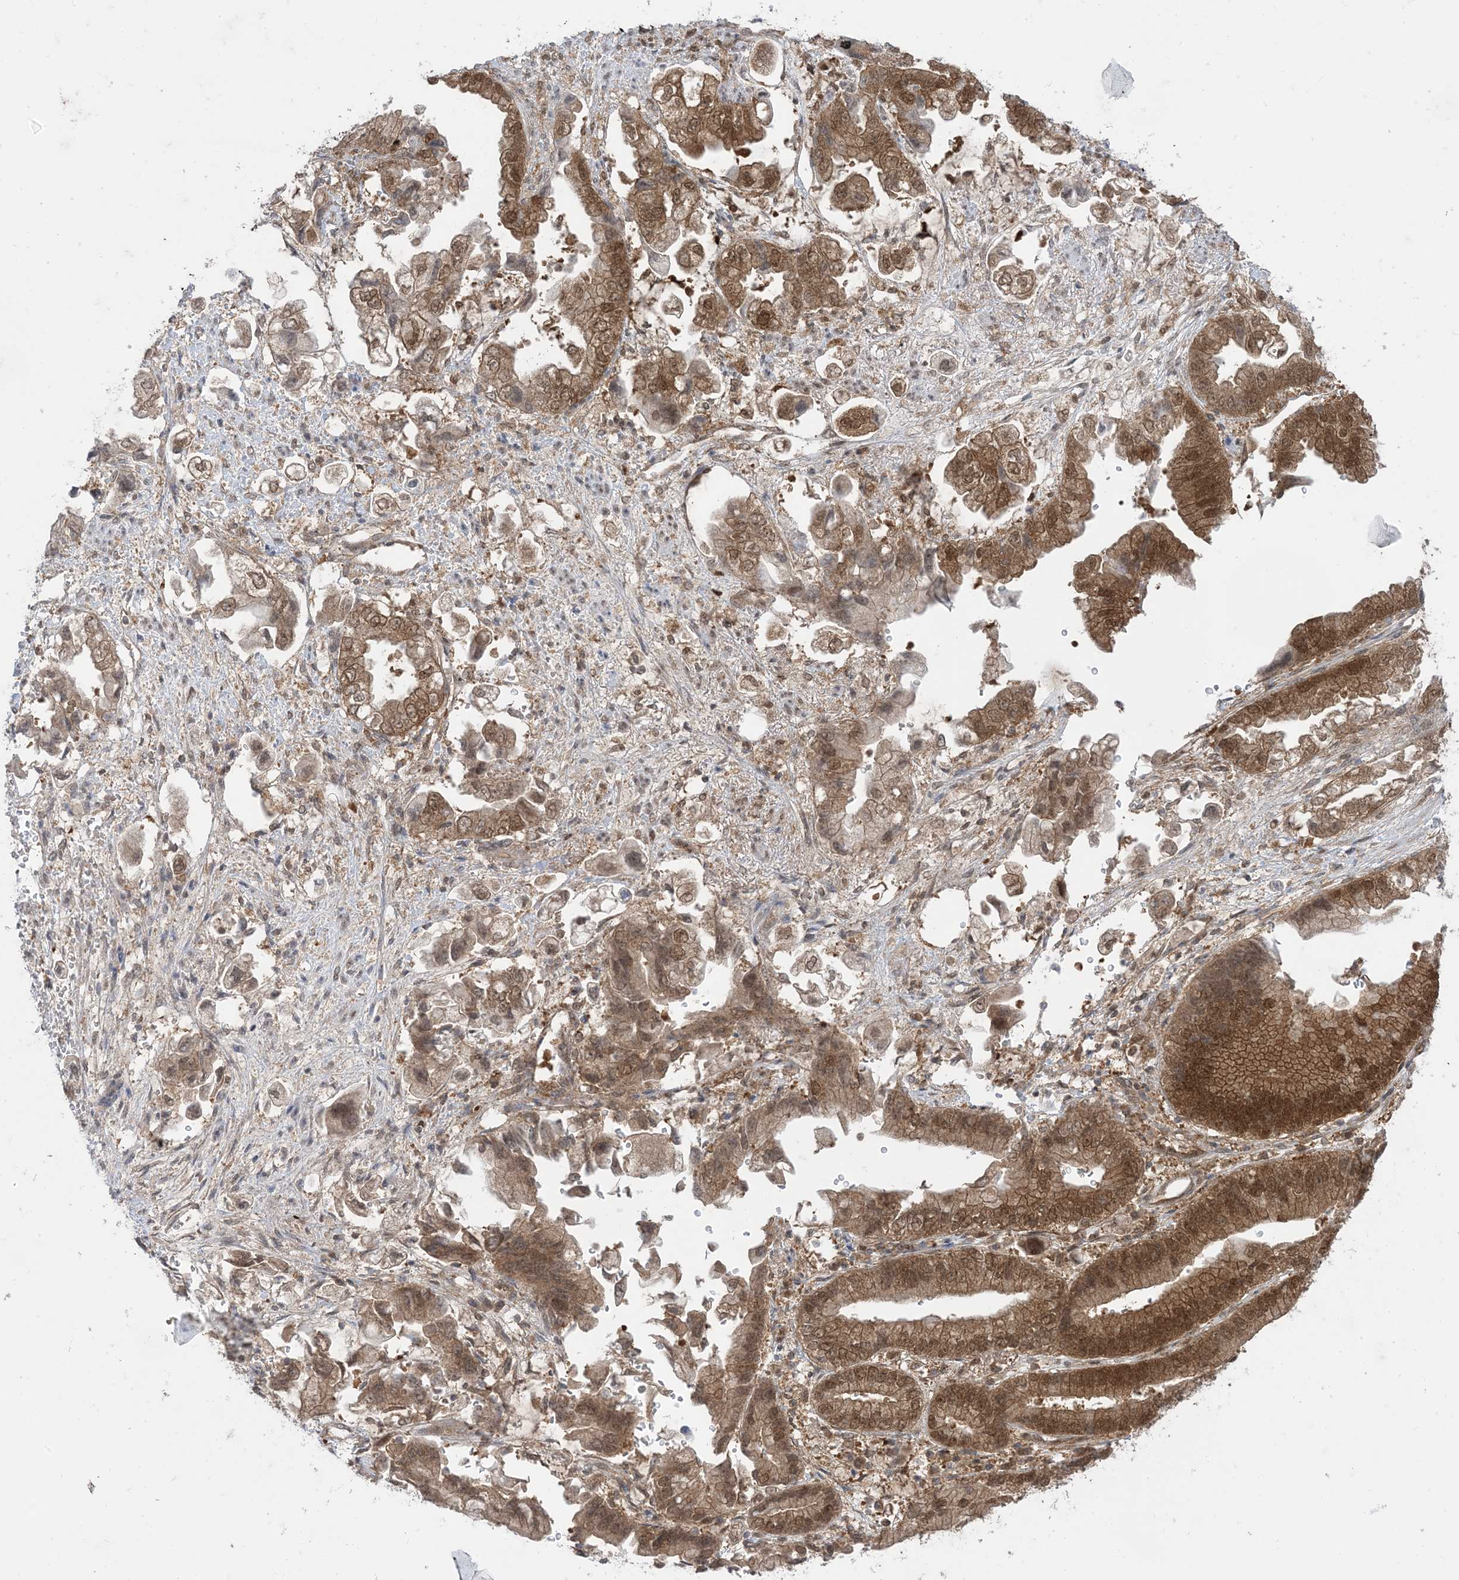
{"staining": {"intensity": "moderate", "quantity": ">75%", "location": "cytoplasmic/membranous,nuclear"}, "tissue": "stomach cancer", "cell_type": "Tumor cells", "image_type": "cancer", "snomed": [{"axis": "morphology", "description": "Adenocarcinoma, NOS"}, {"axis": "topography", "description": "Stomach"}], "caption": "This is a histology image of immunohistochemistry staining of stomach adenocarcinoma, which shows moderate expression in the cytoplasmic/membranous and nuclear of tumor cells.", "gene": "PTPA", "patient": {"sex": "male", "age": 62}}